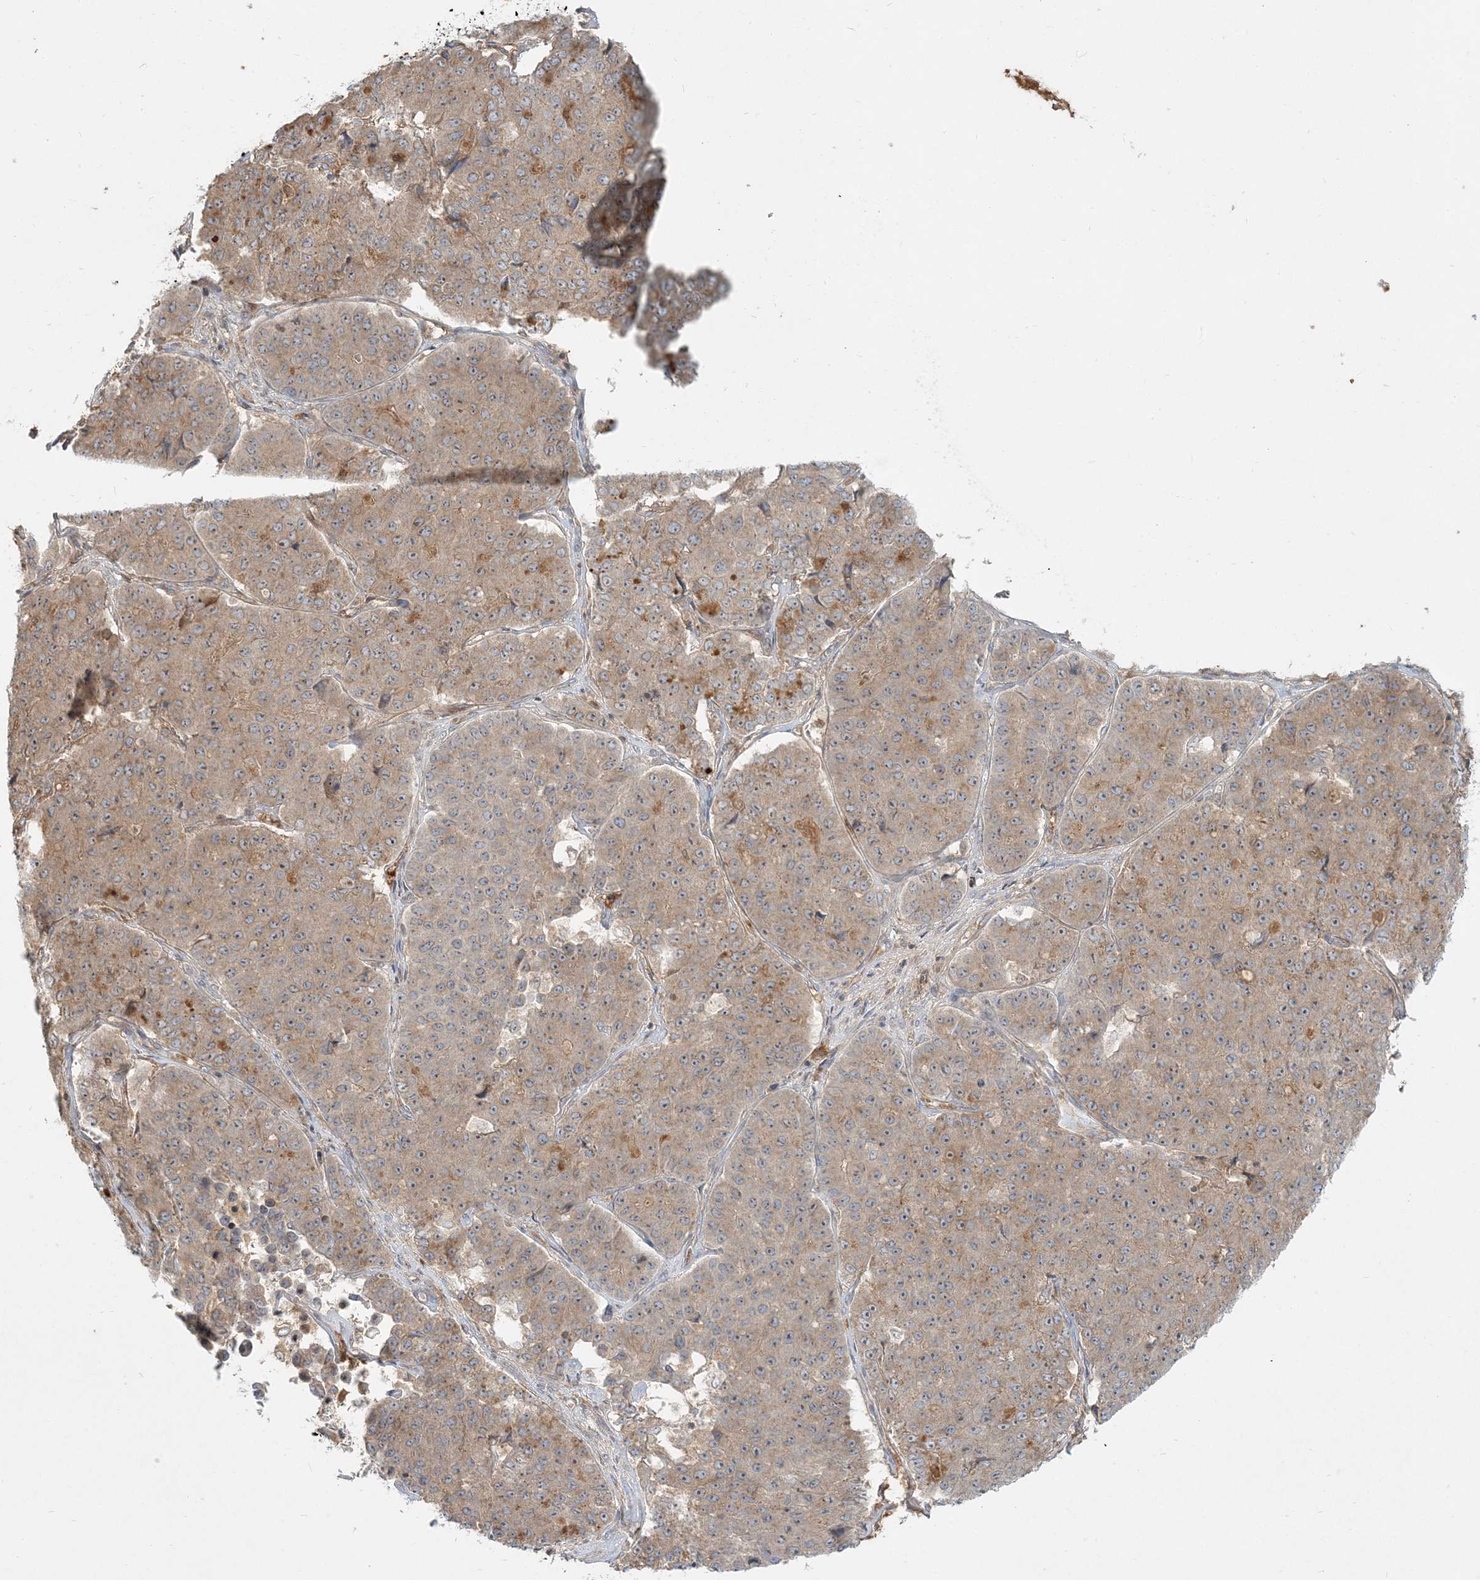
{"staining": {"intensity": "moderate", "quantity": ">75%", "location": "cytoplasmic/membranous,nuclear"}, "tissue": "pancreatic cancer", "cell_type": "Tumor cells", "image_type": "cancer", "snomed": [{"axis": "morphology", "description": "Adenocarcinoma, NOS"}, {"axis": "topography", "description": "Pancreas"}], "caption": "IHC photomicrograph of human pancreatic cancer stained for a protein (brown), which displays medium levels of moderate cytoplasmic/membranous and nuclear expression in approximately >75% of tumor cells.", "gene": "AP1AR", "patient": {"sex": "male", "age": 50}}